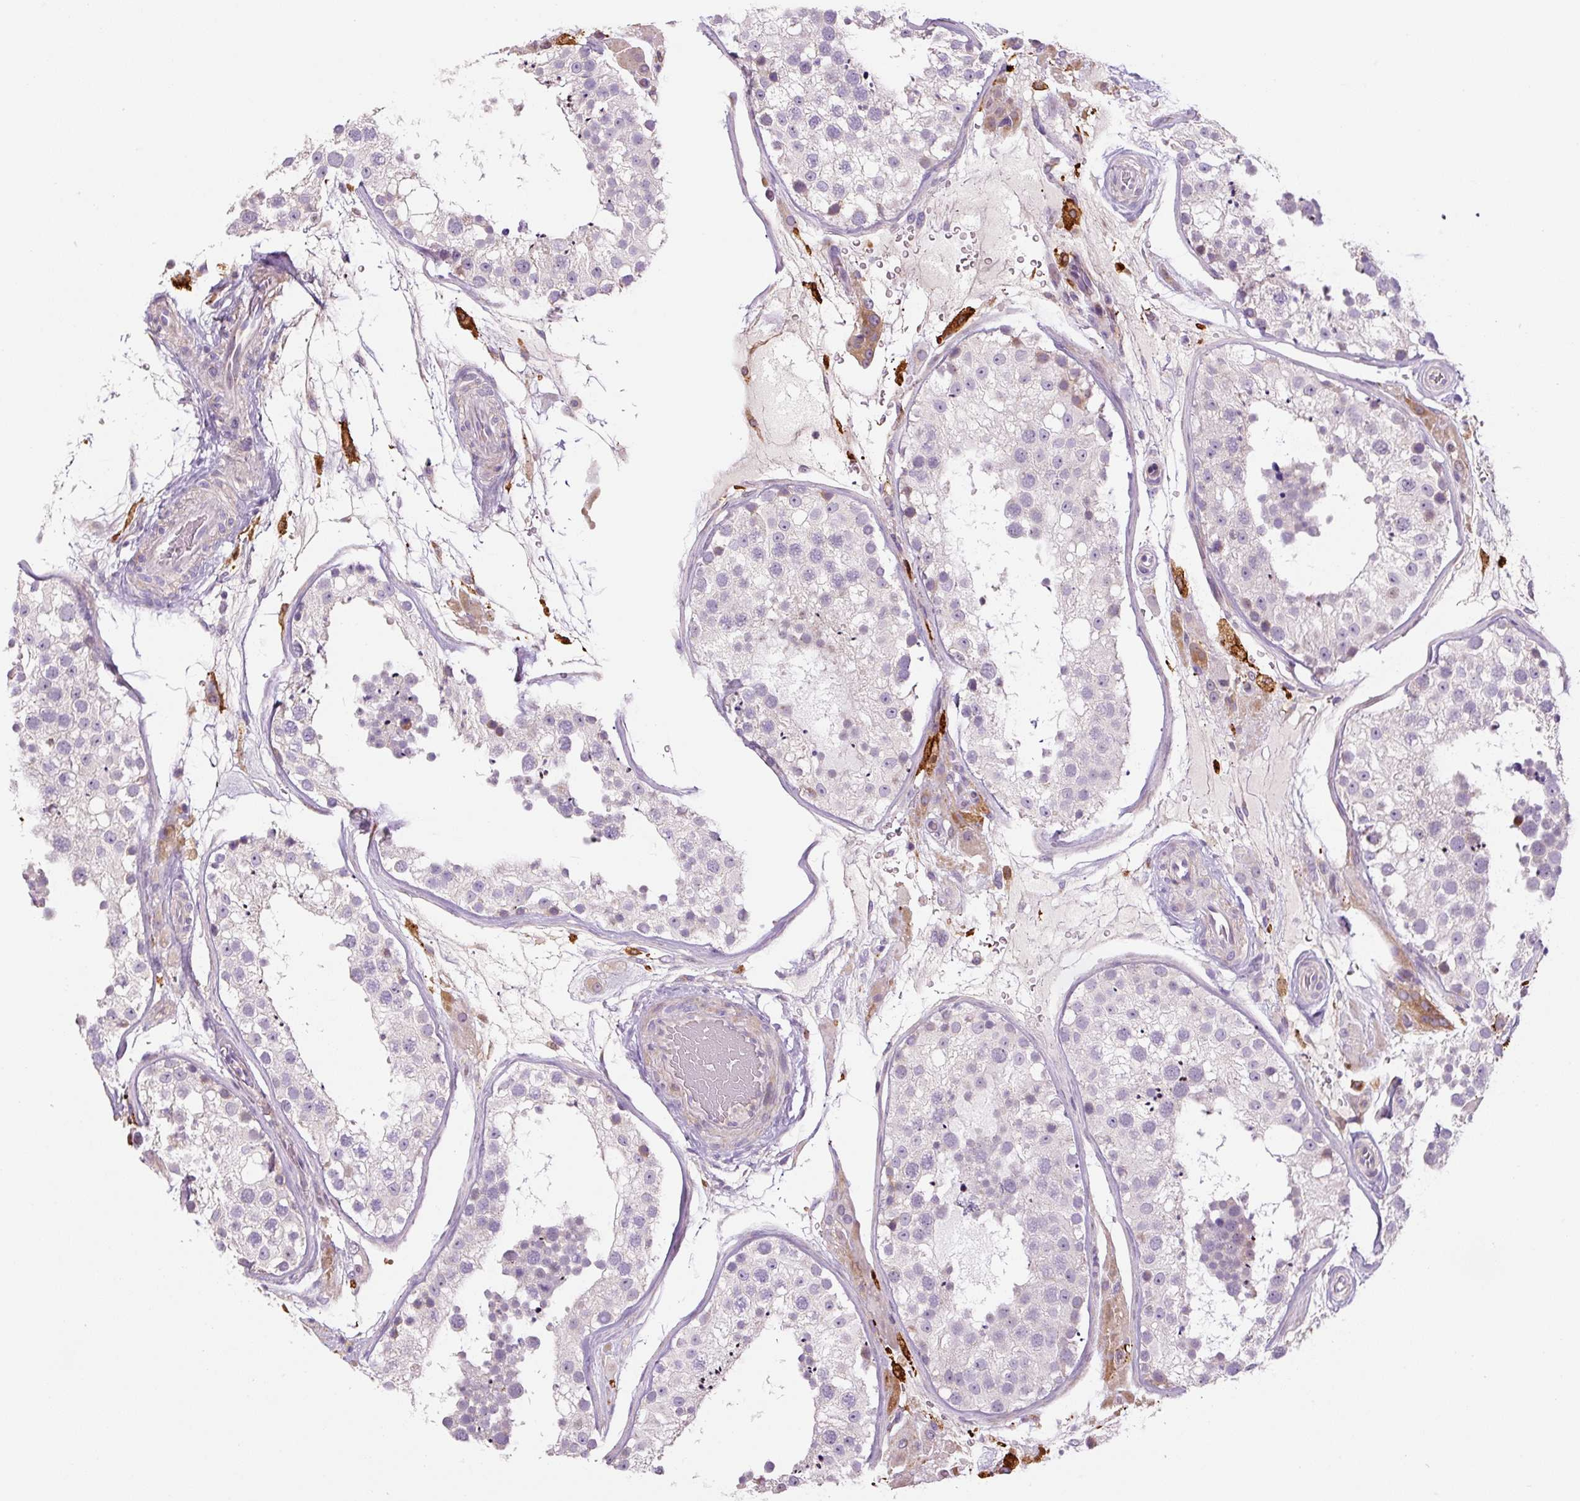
{"staining": {"intensity": "negative", "quantity": "none", "location": "none"}, "tissue": "testis", "cell_type": "Cells in seminiferous ducts", "image_type": "normal", "snomed": [{"axis": "morphology", "description": "Normal tissue, NOS"}, {"axis": "topography", "description": "Testis"}], "caption": "Cells in seminiferous ducts are negative for protein expression in normal human testis.", "gene": "FUT10", "patient": {"sex": "male", "age": 26}}